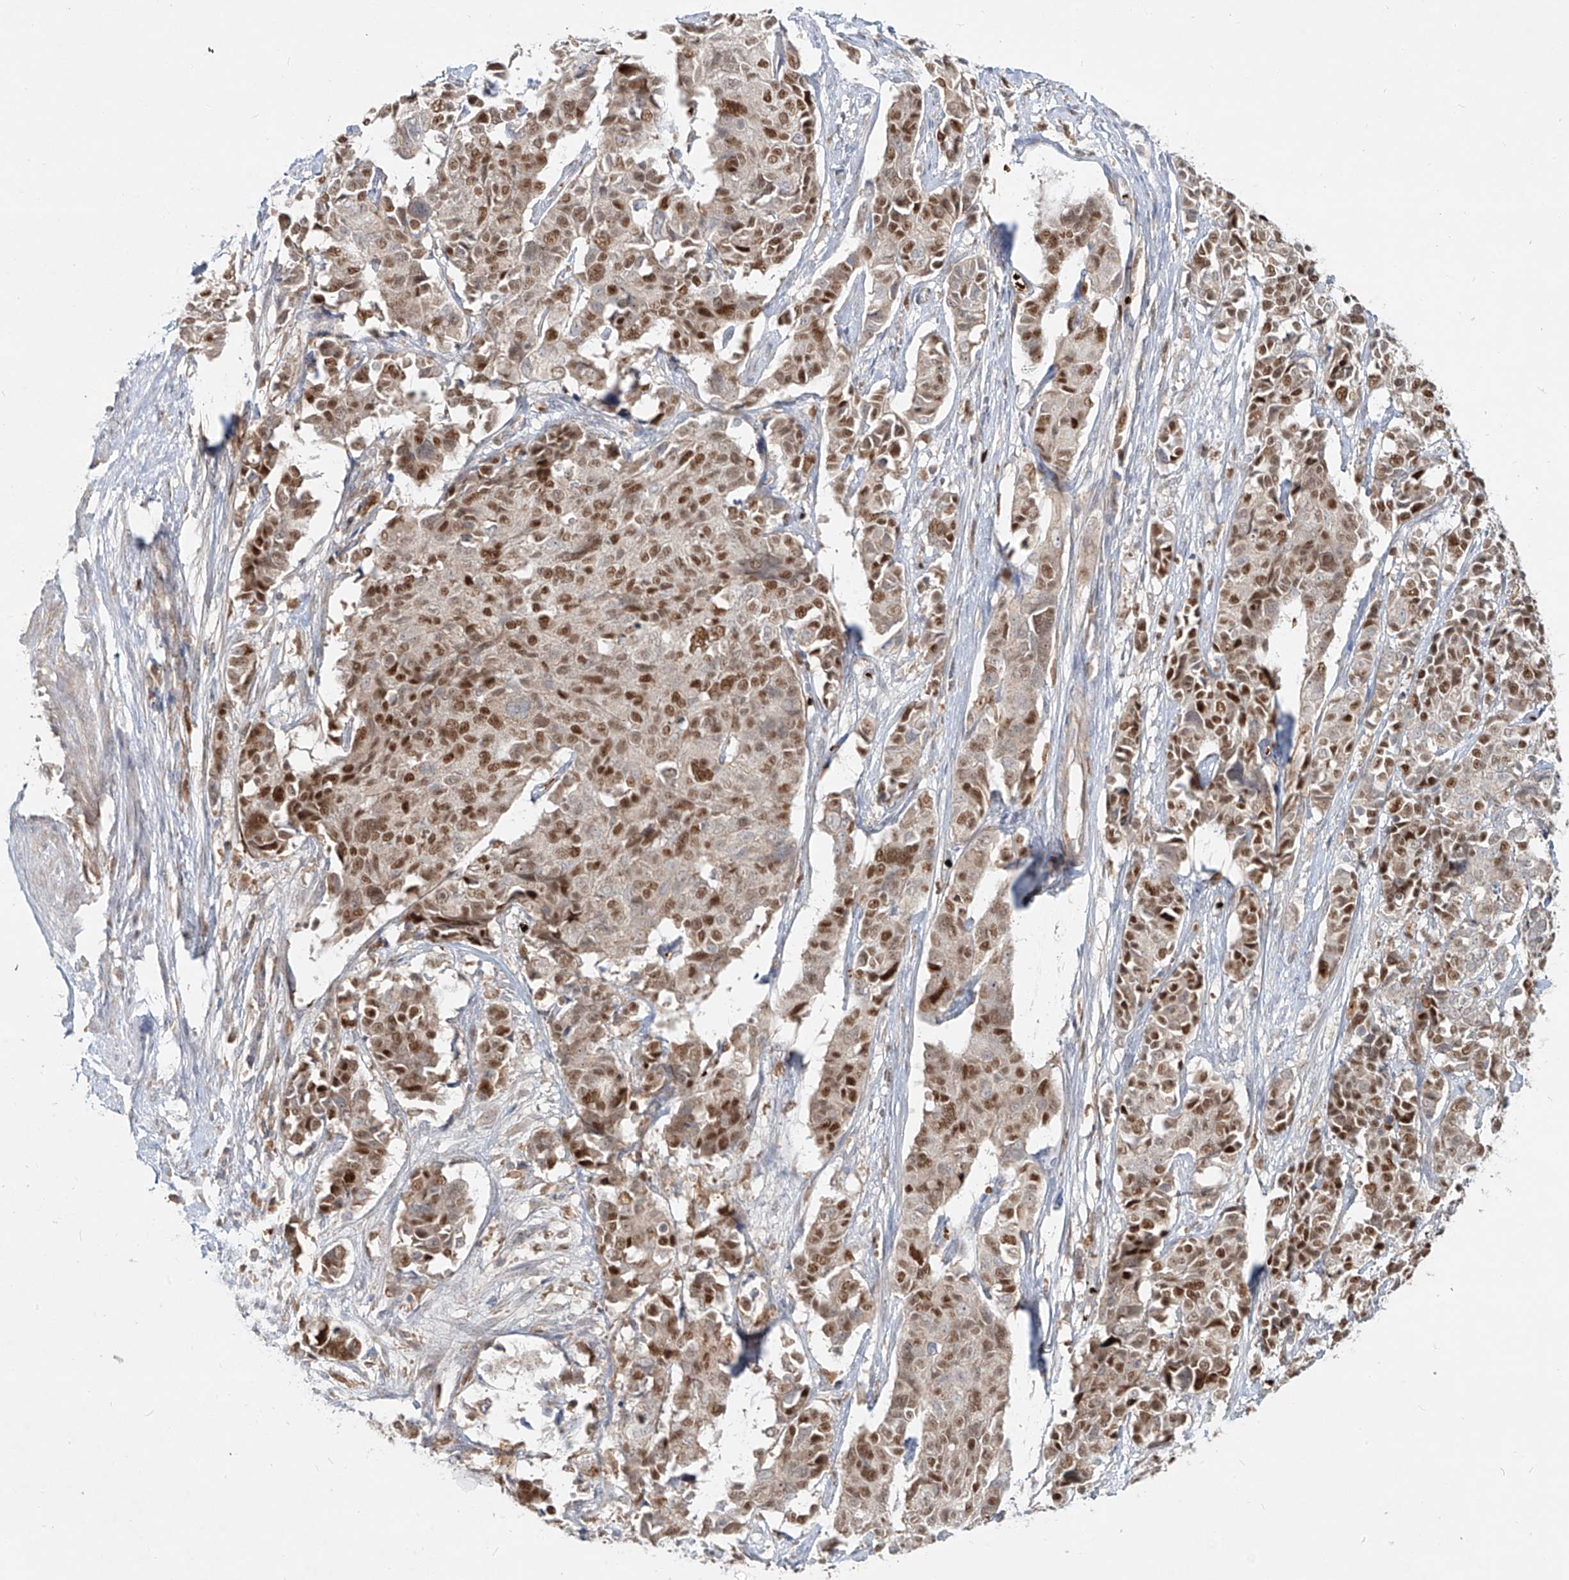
{"staining": {"intensity": "moderate", "quantity": ">75%", "location": "nuclear"}, "tissue": "cervical cancer", "cell_type": "Tumor cells", "image_type": "cancer", "snomed": [{"axis": "morphology", "description": "Normal tissue, NOS"}, {"axis": "morphology", "description": "Squamous cell carcinoma, NOS"}, {"axis": "topography", "description": "Cervix"}], "caption": "A high-resolution photomicrograph shows immunohistochemistry (IHC) staining of squamous cell carcinoma (cervical), which displays moderate nuclear staining in approximately >75% of tumor cells. (Stains: DAB (3,3'-diaminobenzidine) in brown, nuclei in blue, Microscopy: brightfield microscopy at high magnification).", "gene": "FGD2", "patient": {"sex": "female", "age": 35}}